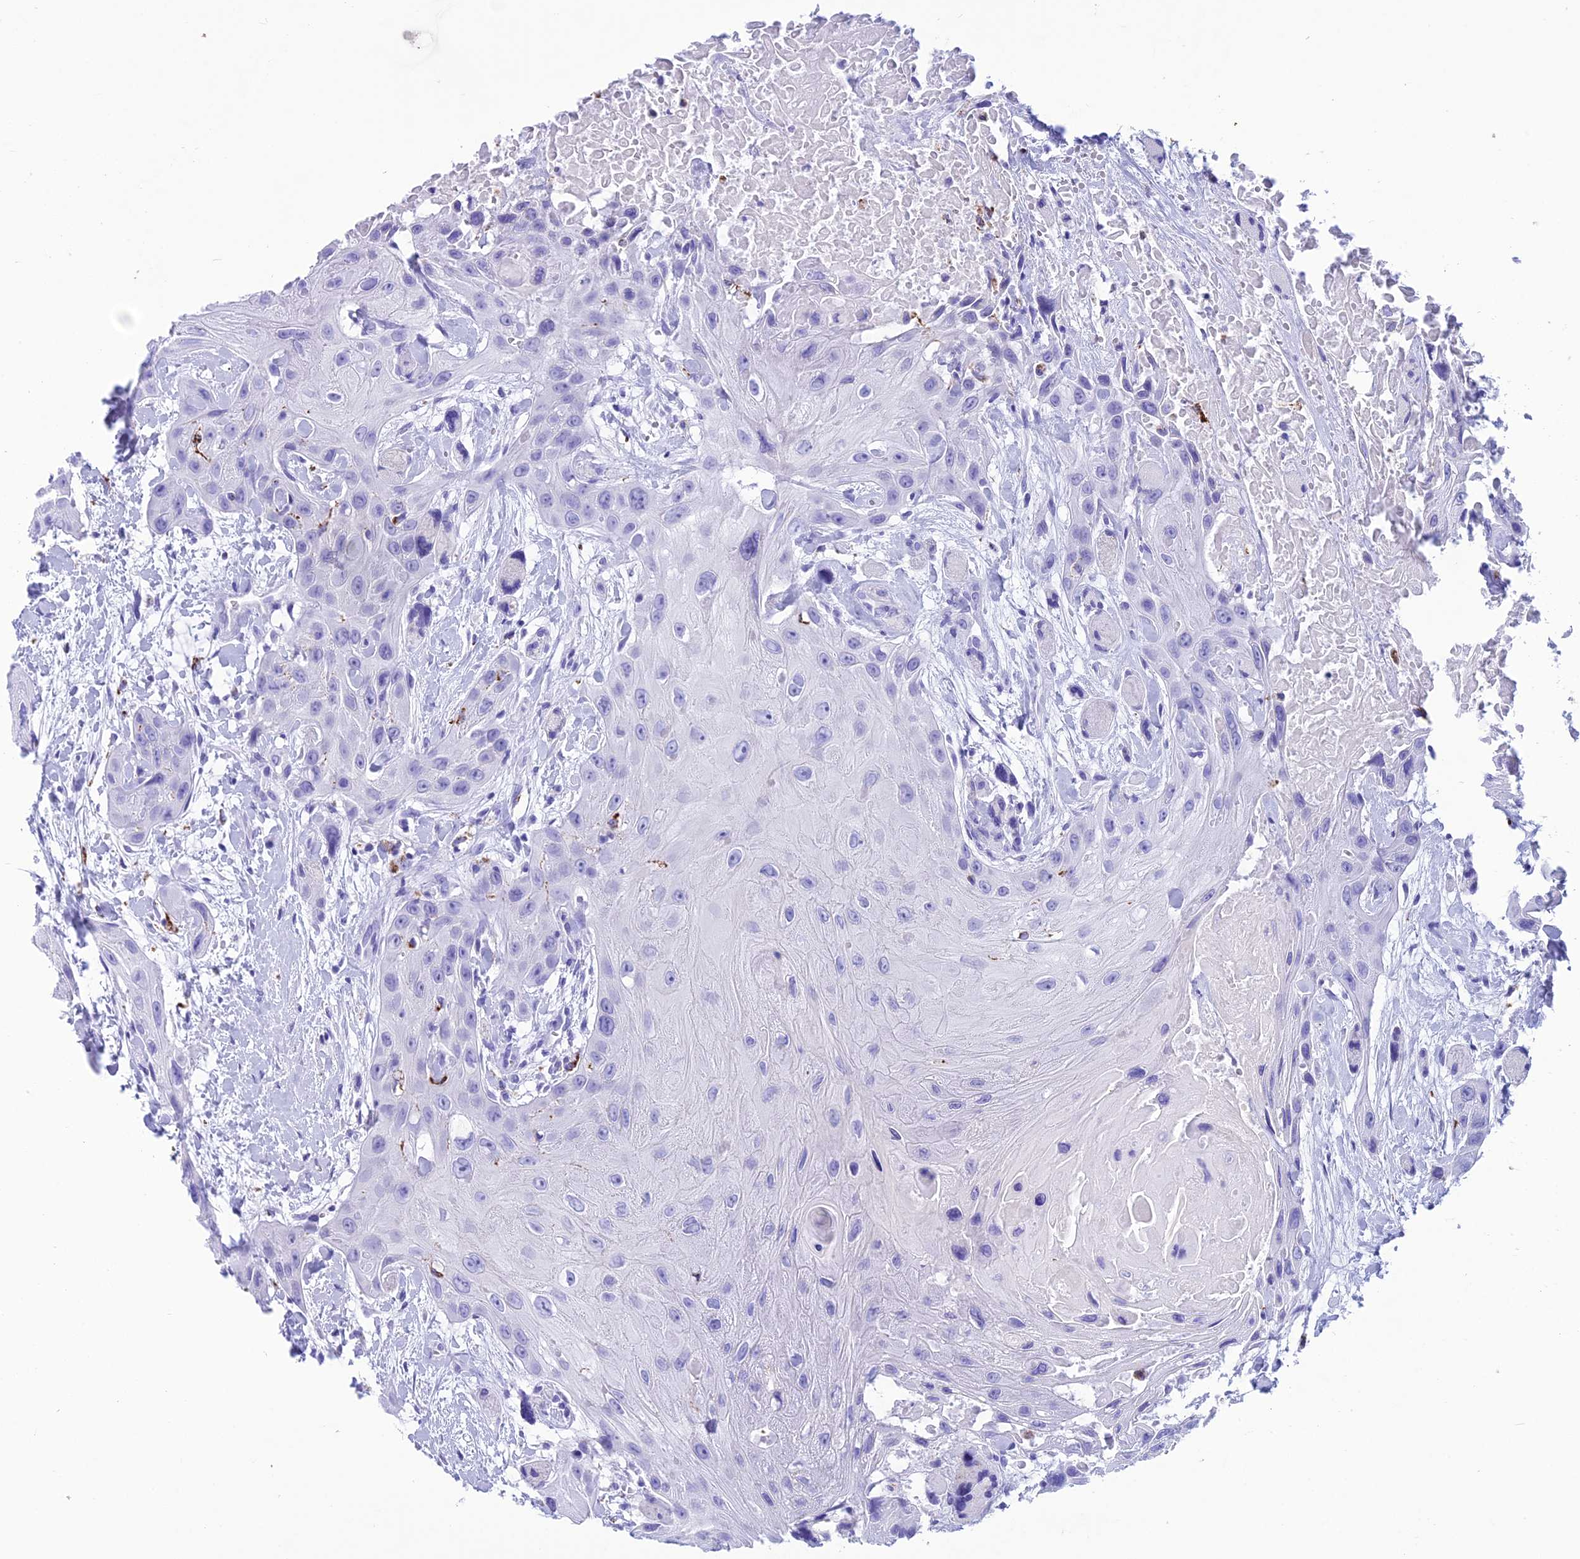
{"staining": {"intensity": "negative", "quantity": "none", "location": "none"}, "tissue": "head and neck cancer", "cell_type": "Tumor cells", "image_type": "cancer", "snomed": [{"axis": "morphology", "description": "Squamous cell carcinoma, NOS"}, {"axis": "topography", "description": "Head-Neck"}], "caption": "Human squamous cell carcinoma (head and neck) stained for a protein using immunohistochemistry reveals no expression in tumor cells.", "gene": "TRAM1L1", "patient": {"sex": "male", "age": 81}}